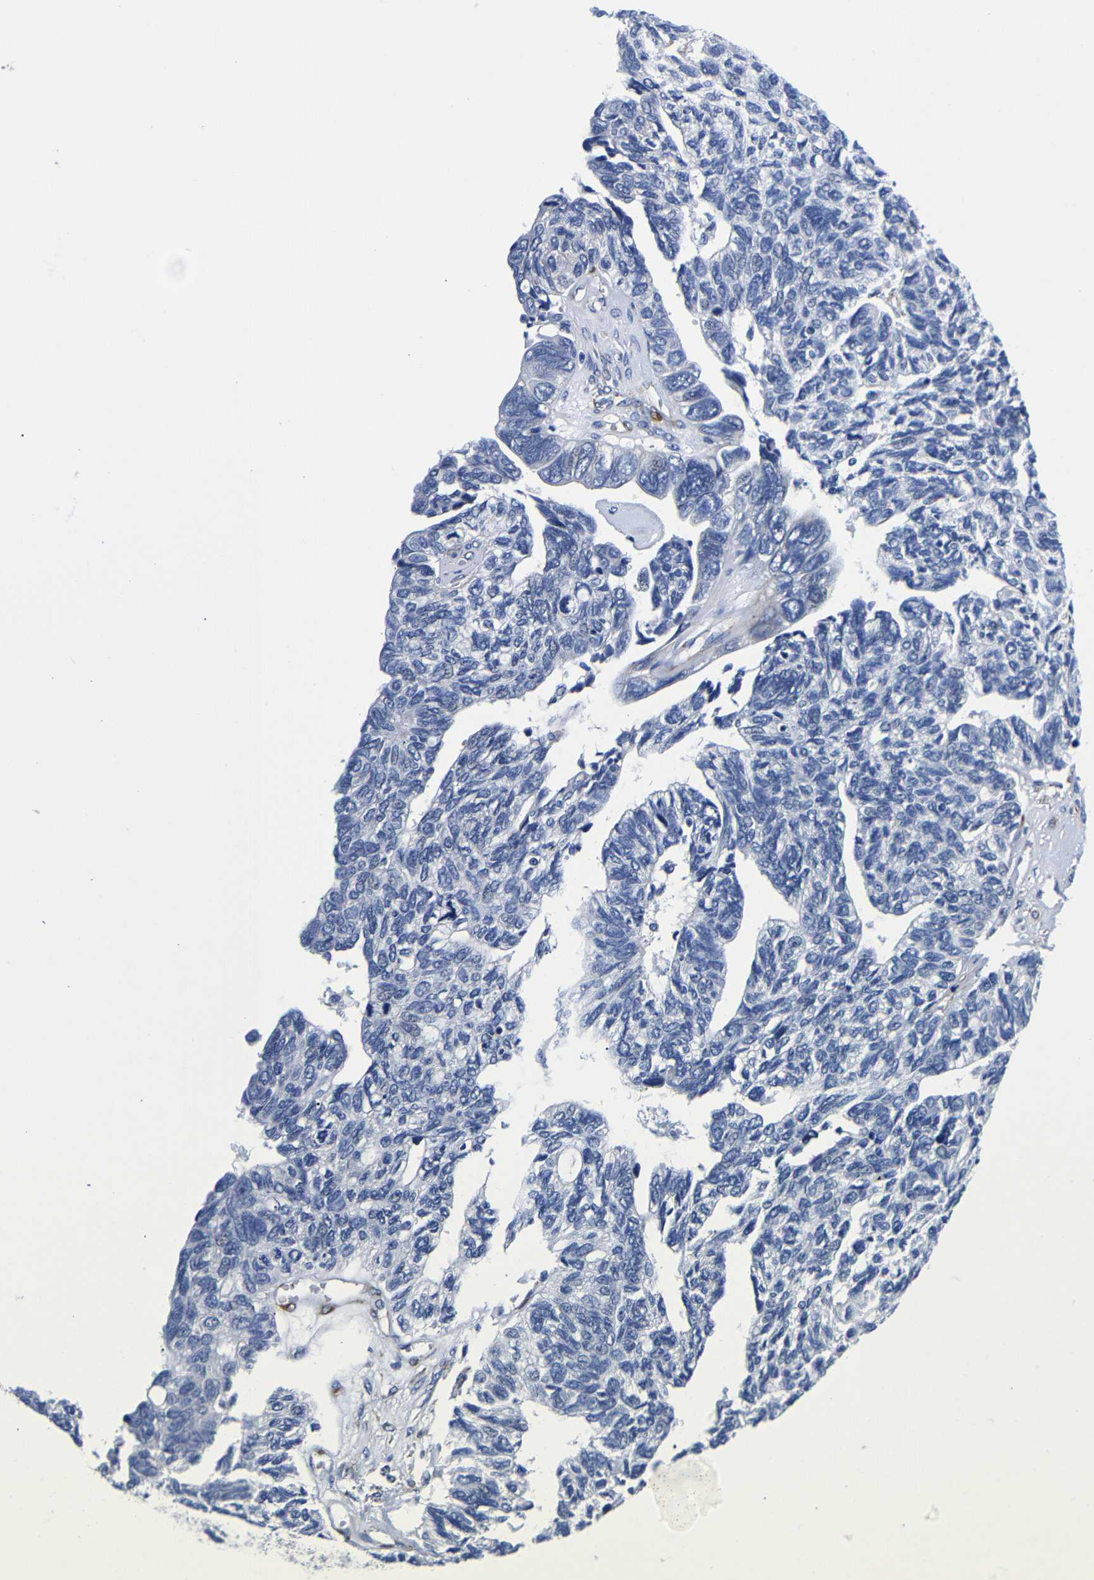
{"staining": {"intensity": "negative", "quantity": "none", "location": "none"}, "tissue": "ovarian cancer", "cell_type": "Tumor cells", "image_type": "cancer", "snomed": [{"axis": "morphology", "description": "Cystadenocarcinoma, serous, NOS"}, {"axis": "topography", "description": "Ovary"}], "caption": "Immunohistochemistry (IHC) micrograph of neoplastic tissue: human ovarian cancer (serous cystadenocarcinoma) stained with DAB demonstrates no significant protein expression in tumor cells.", "gene": "LRIG1", "patient": {"sex": "female", "age": 79}}